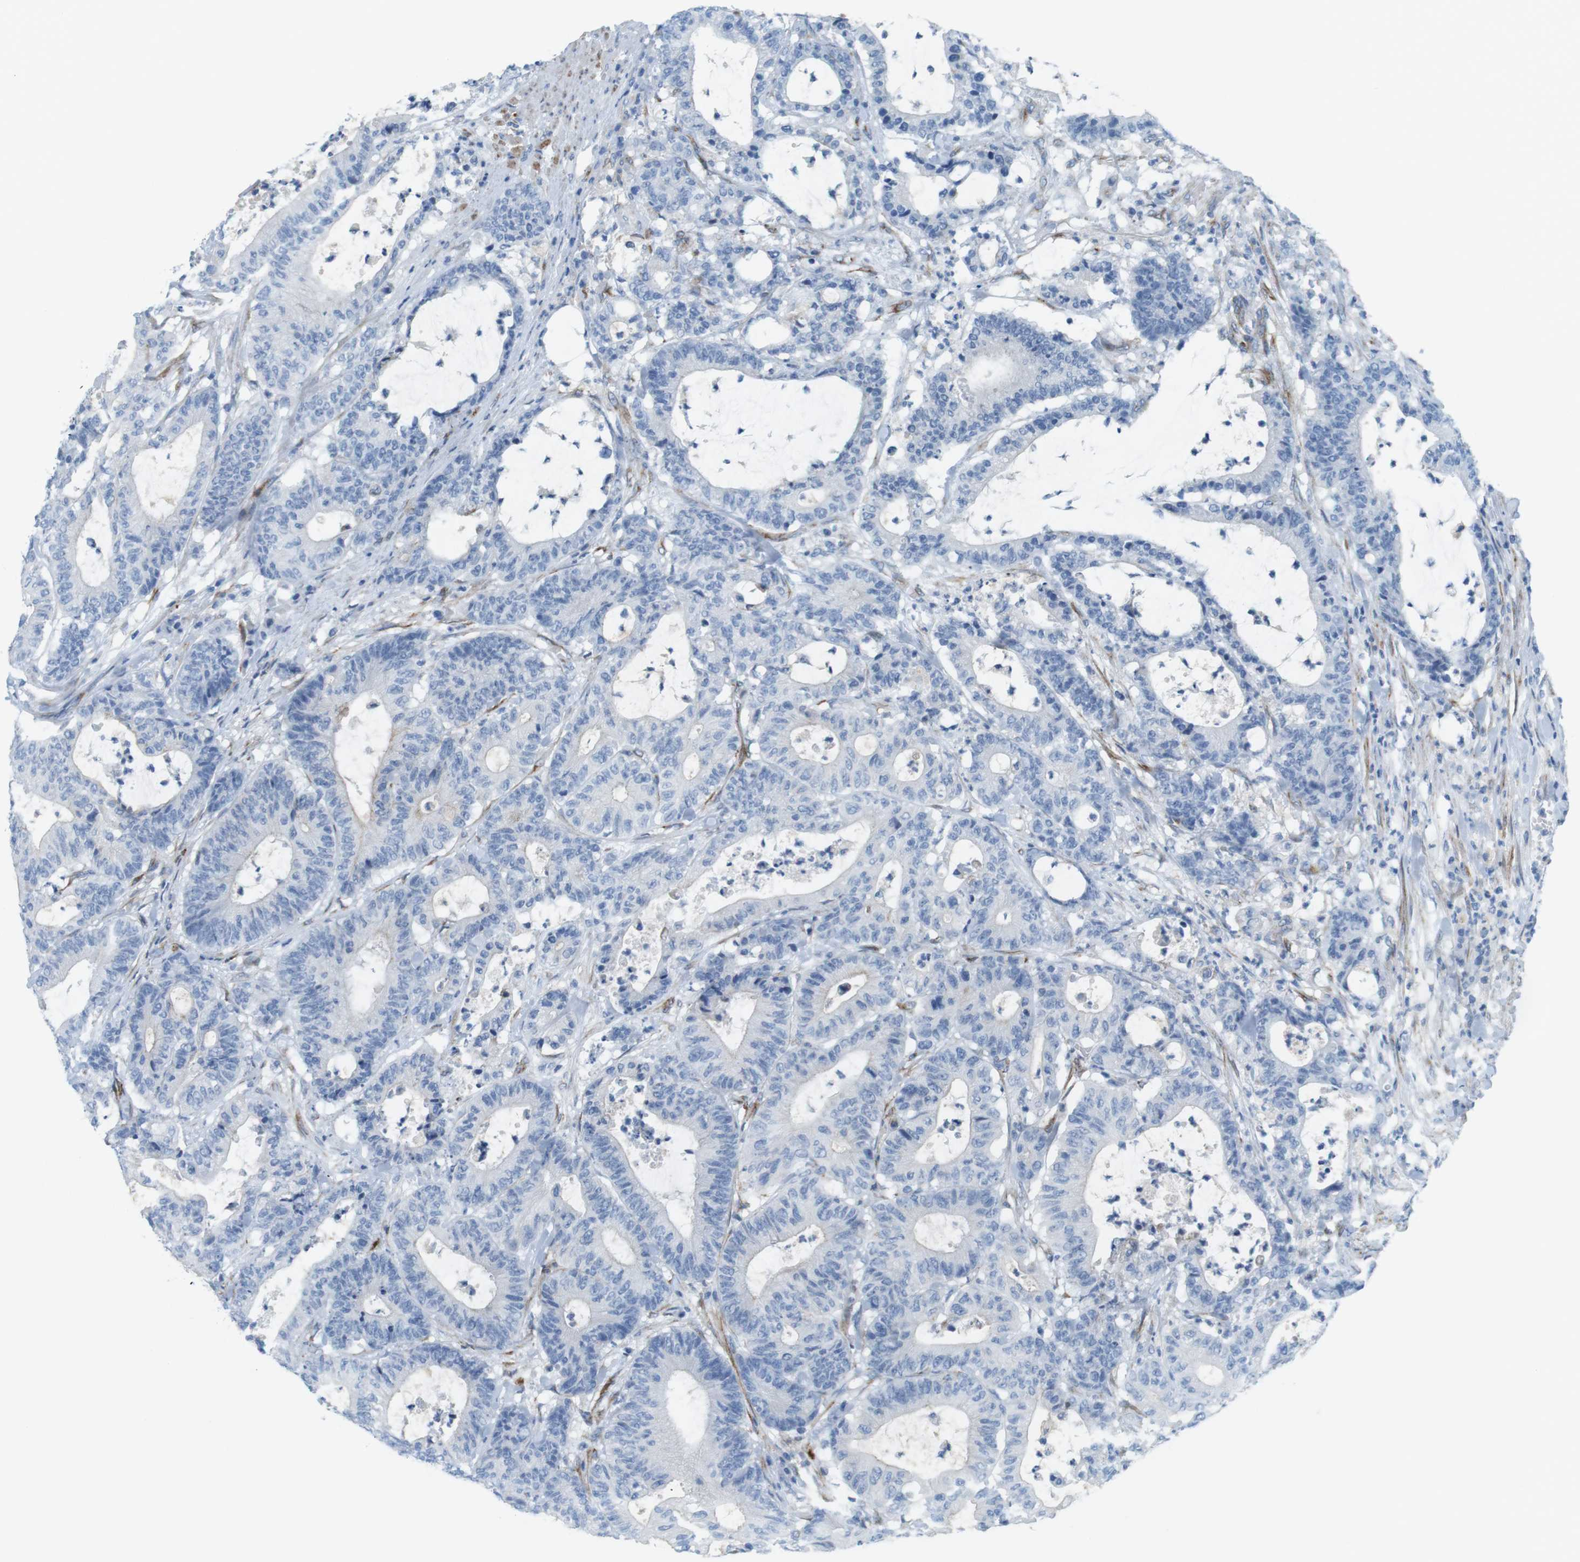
{"staining": {"intensity": "negative", "quantity": "none", "location": "none"}, "tissue": "colorectal cancer", "cell_type": "Tumor cells", "image_type": "cancer", "snomed": [{"axis": "morphology", "description": "Adenocarcinoma, NOS"}, {"axis": "topography", "description": "Colon"}], "caption": "This is an IHC image of human adenocarcinoma (colorectal). There is no positivity in tumor cells.", "gene": "MYH9", "patient": {"sex": "female", "age": 84}}